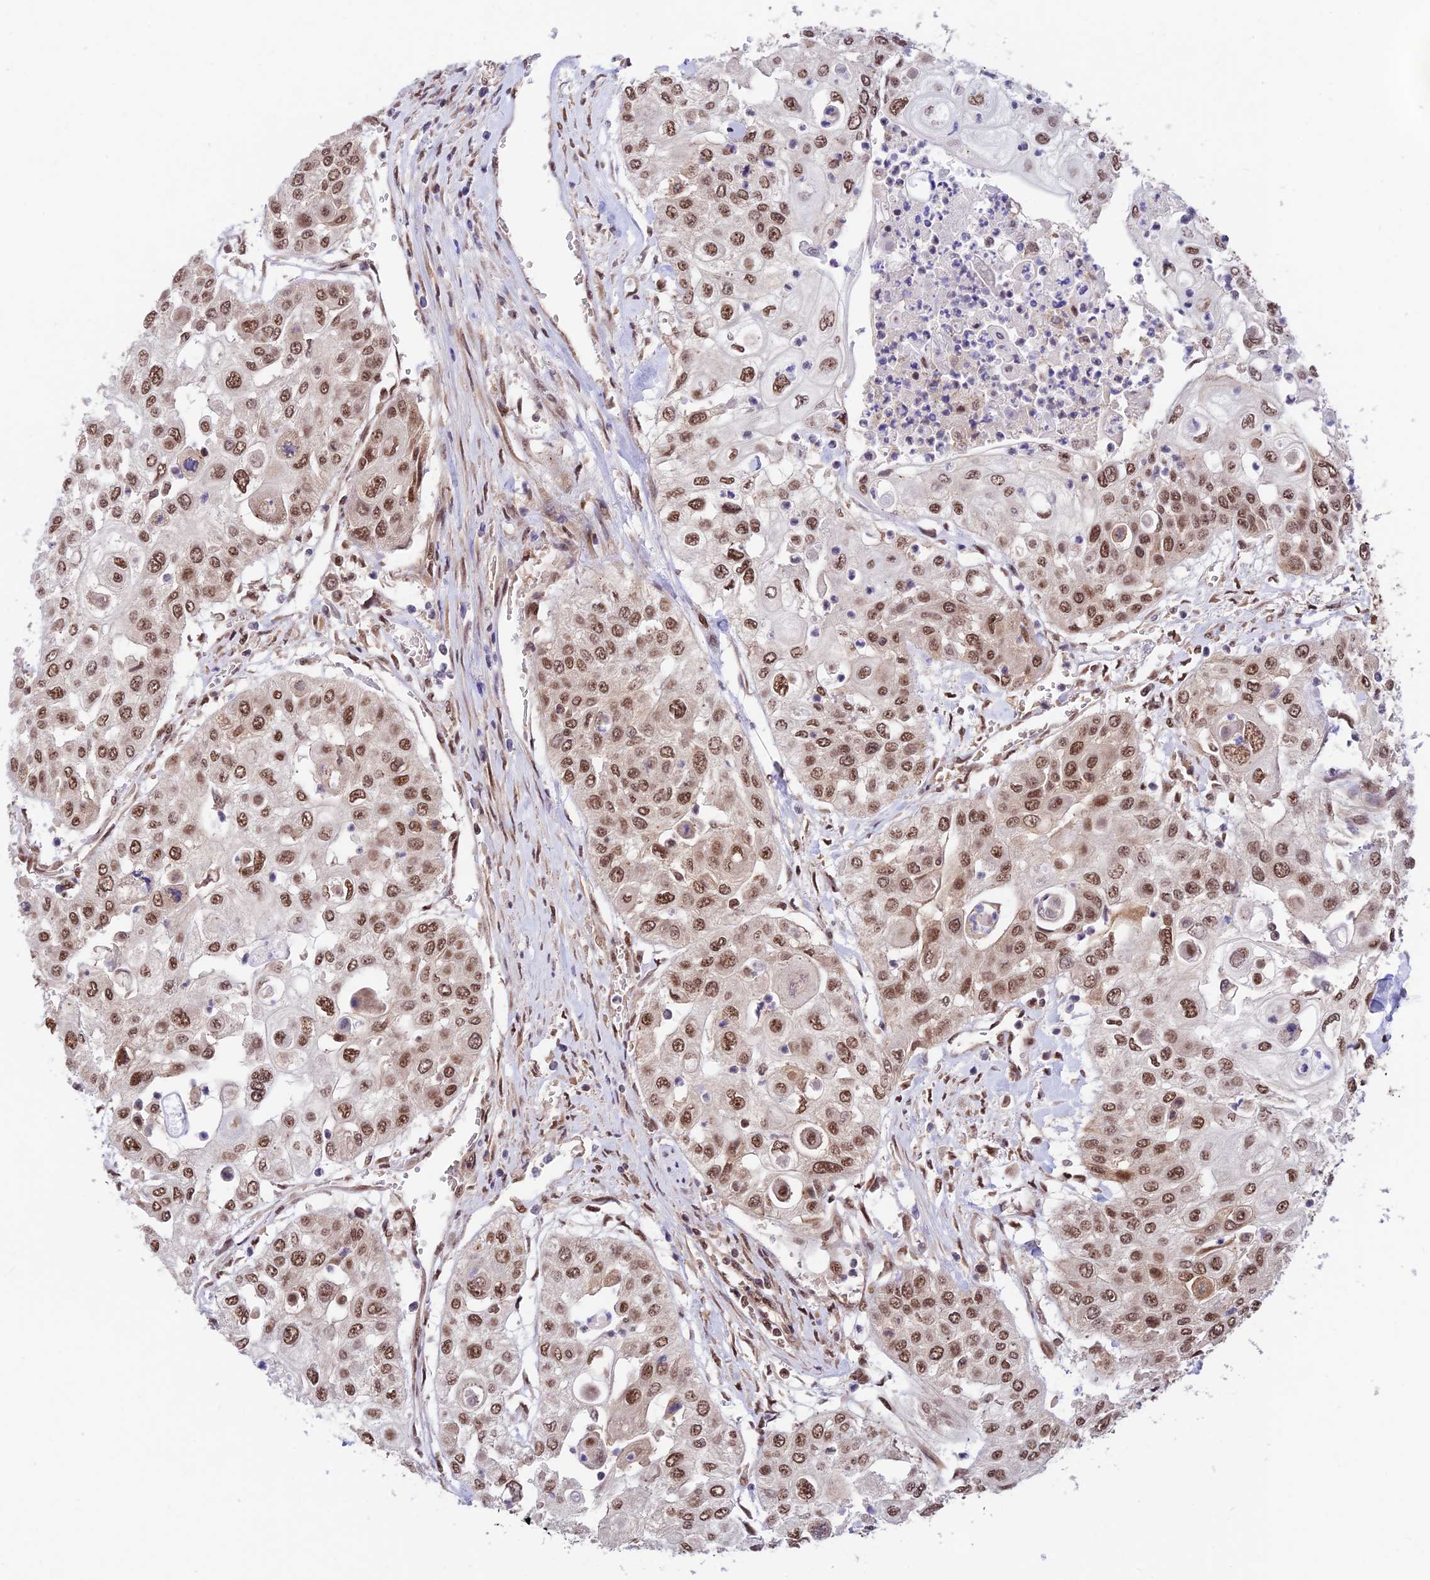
{"staining": {"intensity": "moderate", "quantity": ">75%", "location": "nuclear"}, "tissue": "urothelial cancer", "cell_type": "Tumor cells", "image_type": "cancer", "snomed": [{"axis": "morphology", "description": "Urothelial carcinoma, High grade"}, {"axis": "topography", "description": "Urinary bladder"}], "caption": "Human urothelial cancer stained with a brown dye reveals moderate nuclear positive positivity in approximately >75% of tumor cells.", "gene": "RBM42", "patient": {"sex": "female", "age": 79}}